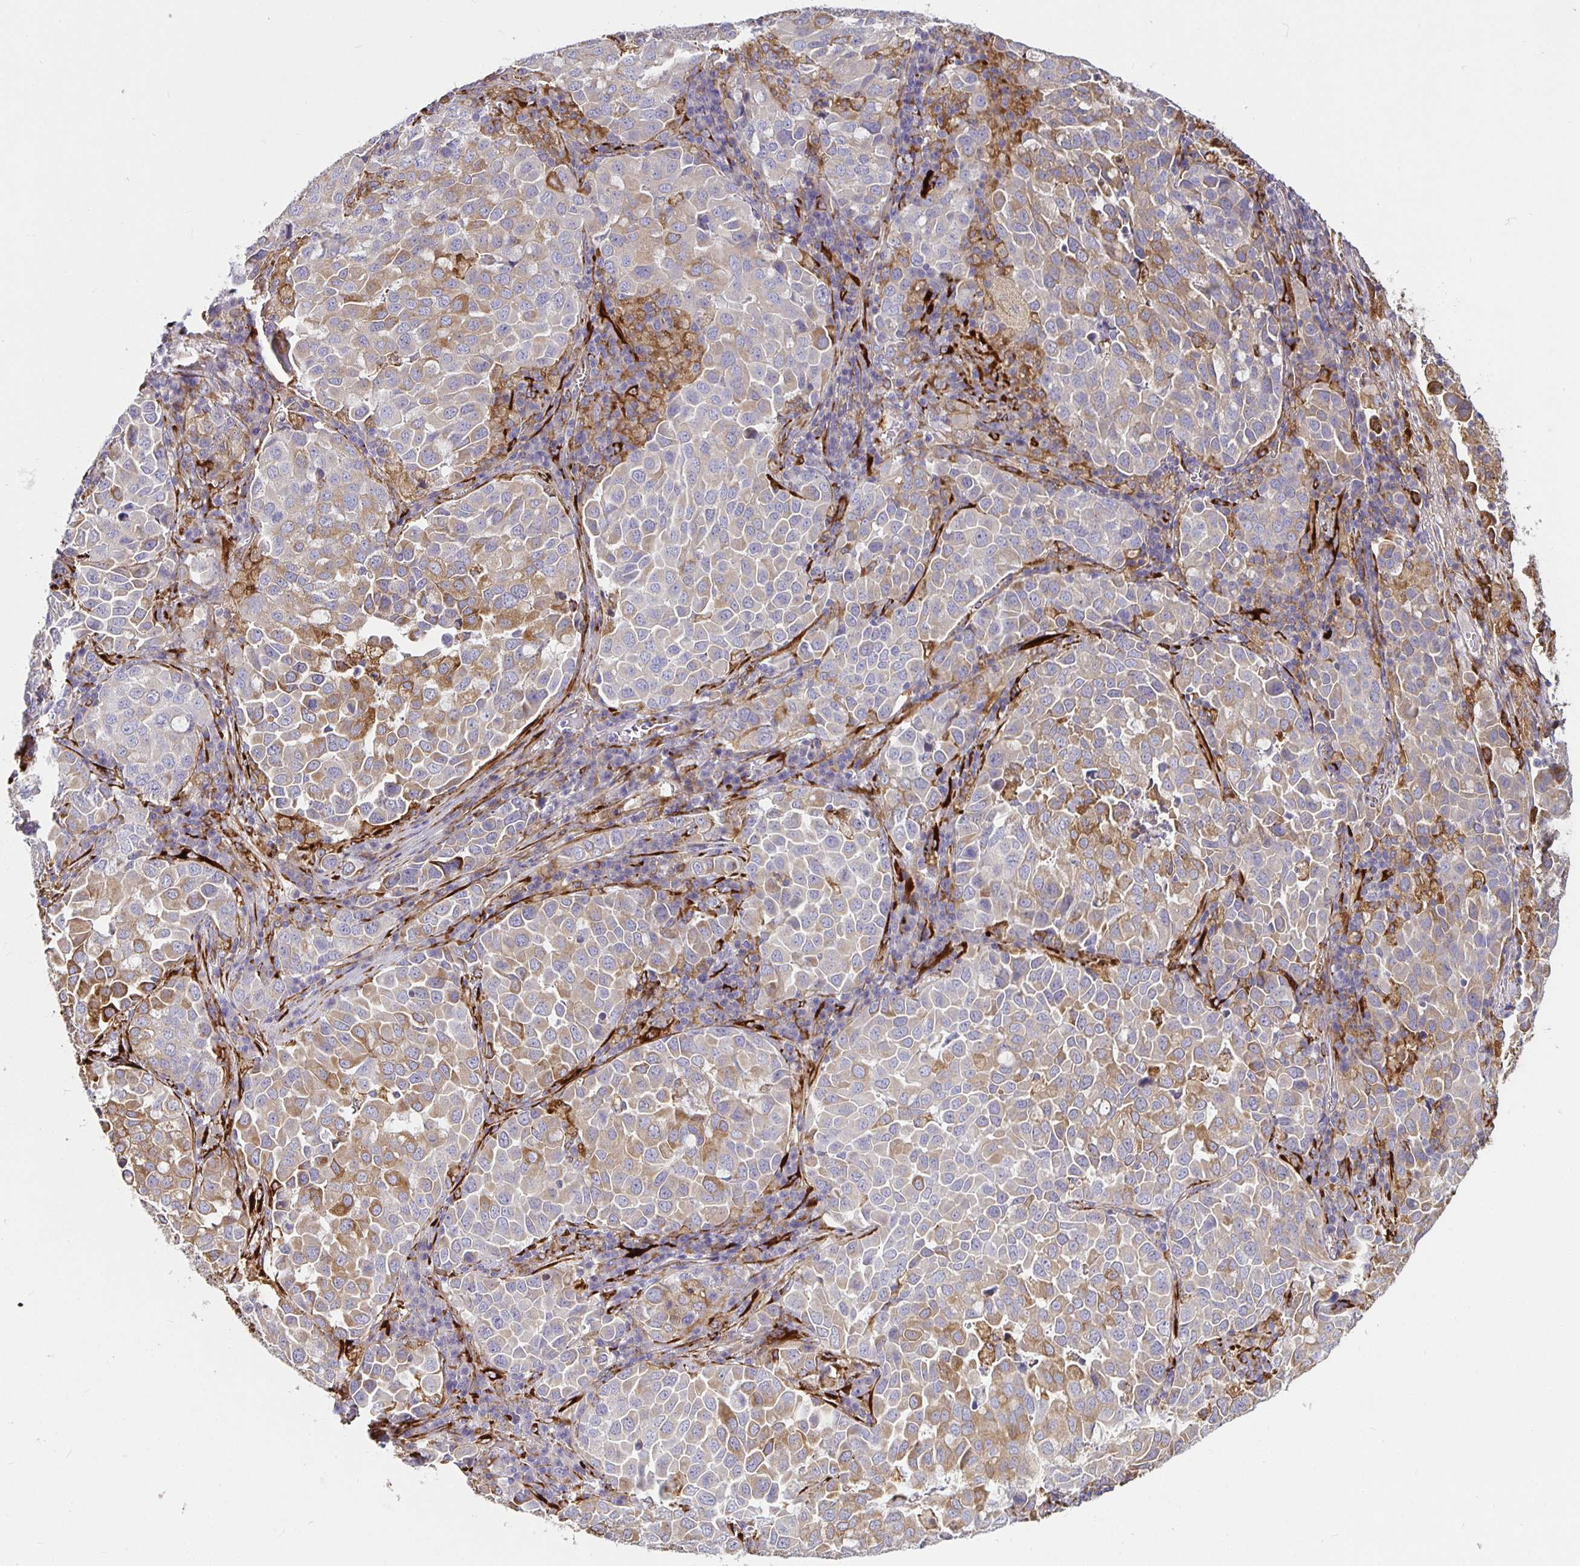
{"staining": {"intensity": "weak", "quantity": "25%-75%", "location": "cytoplasmic/membranous"}, "tissue": "lung cancer", "cell_type": "Tumor cells", "image_type": "cancer", "snomed": [{"axis": "morphology", "description": "Adenocarcinoma, NOS"}, {"axis": "morphology", "description": "Adenocarcinoma, metastatic, NOS"}, {"axis": "topography", "description": "Lymph node"}, {"axis": "topography", "description": "Lung"}], "caption": "Protein staining of lung cancer (adenocarcinoma) tissue exhibits weak cytoplasmic/membranous positivity in approximately 25%-75% of tumor cells. The protein is shown in brown color, while the nuclei are stained blue.", "gene": "P4HA2", "patient": {"sex": "female", "age": 65}}